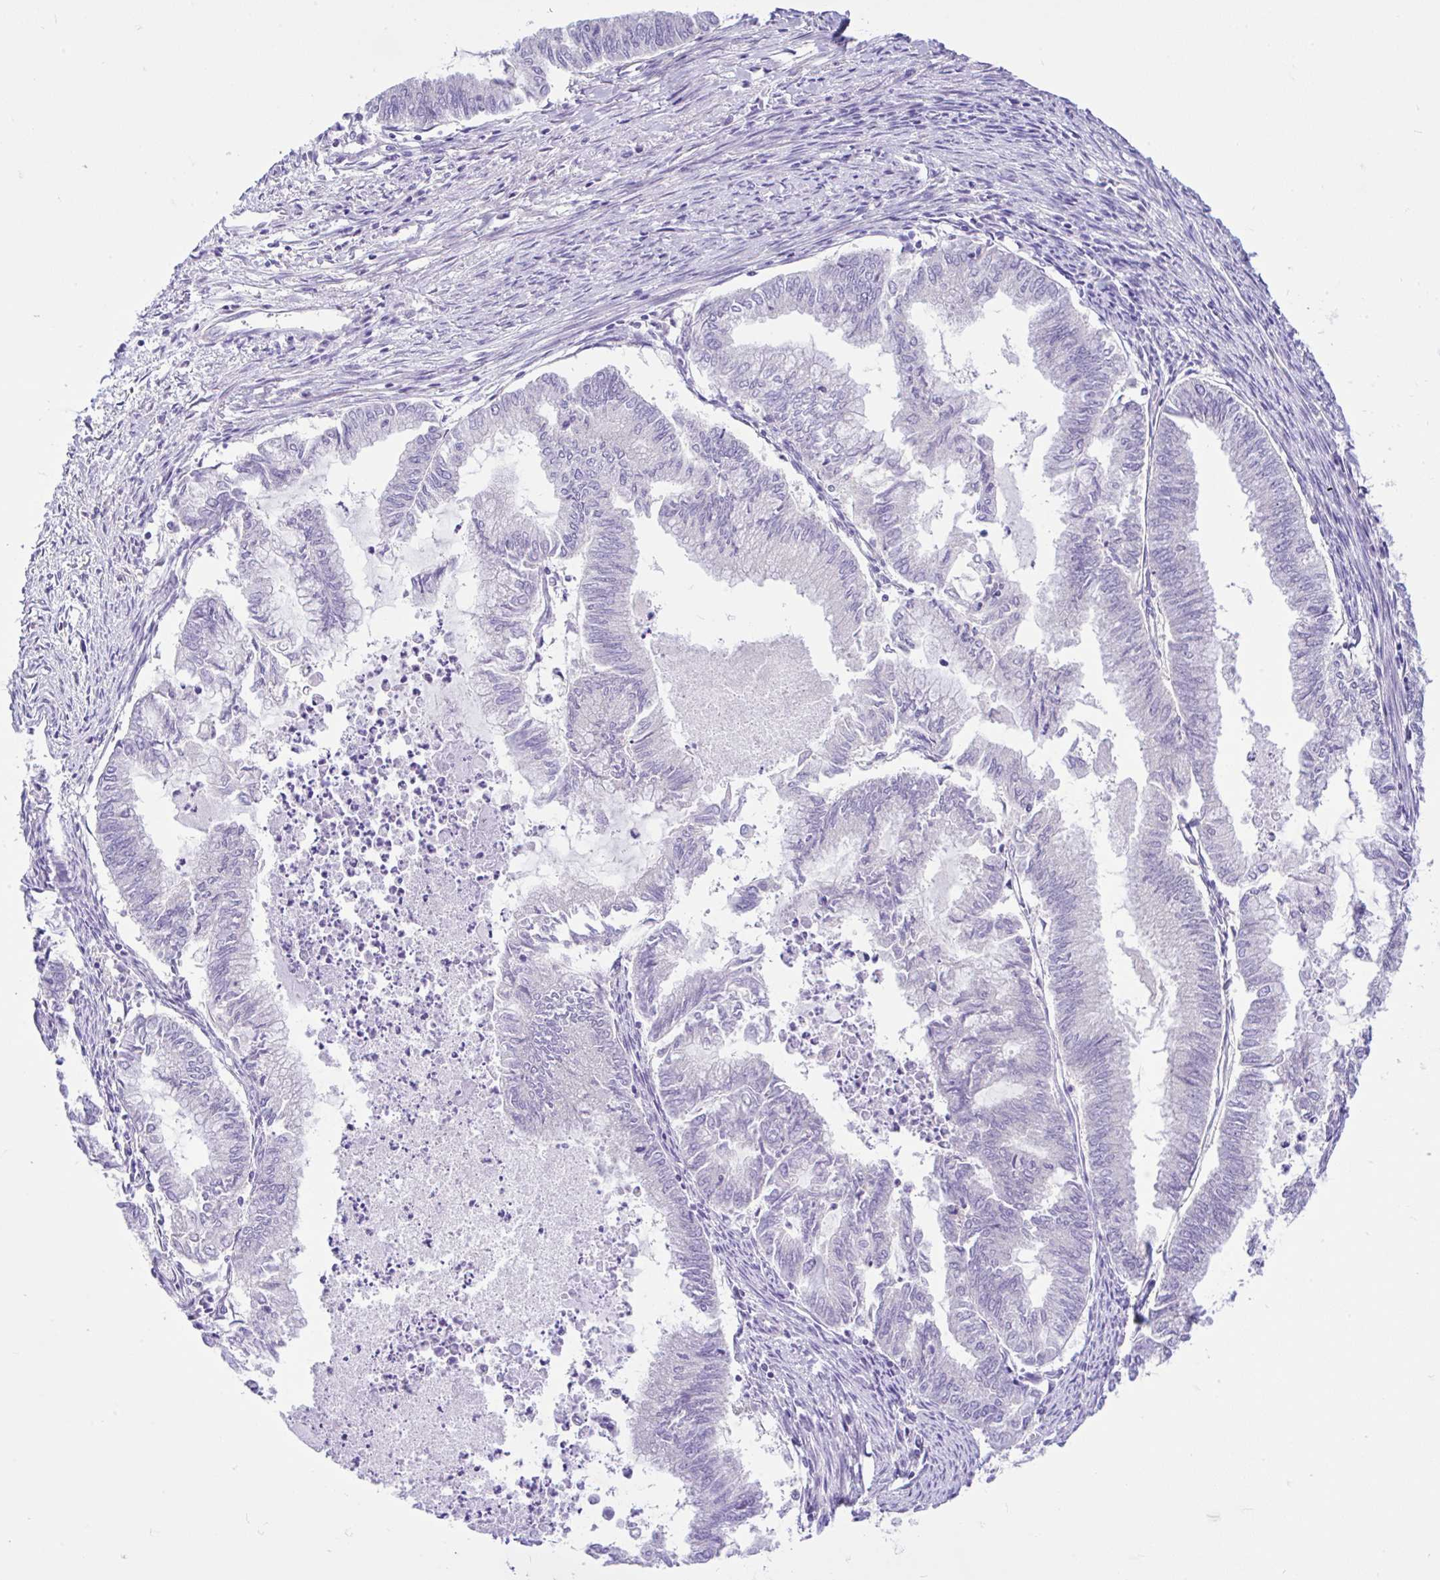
{"staining": {"intensity": "negative", "quantity": "none", "location": "none"}, "tissue": "endometrial cancer", "cell_type": "Tumor cells", "image_type": "cancer", "snomed": [{"axis": "morphology", "description": "Adenocarcinoma, NOS"}, {"axis": "topography", "description": "Endometrium"}], "caption": "A high-resolution image shows immunohistochemistry staining of endometrial adenocarcinoma, which exhibits no significant expression in tumor cells. (IHC, brightfield microscopy, high magnification).", "gene": "ANO4", "patient": {"sex": "female", "age": 79}}